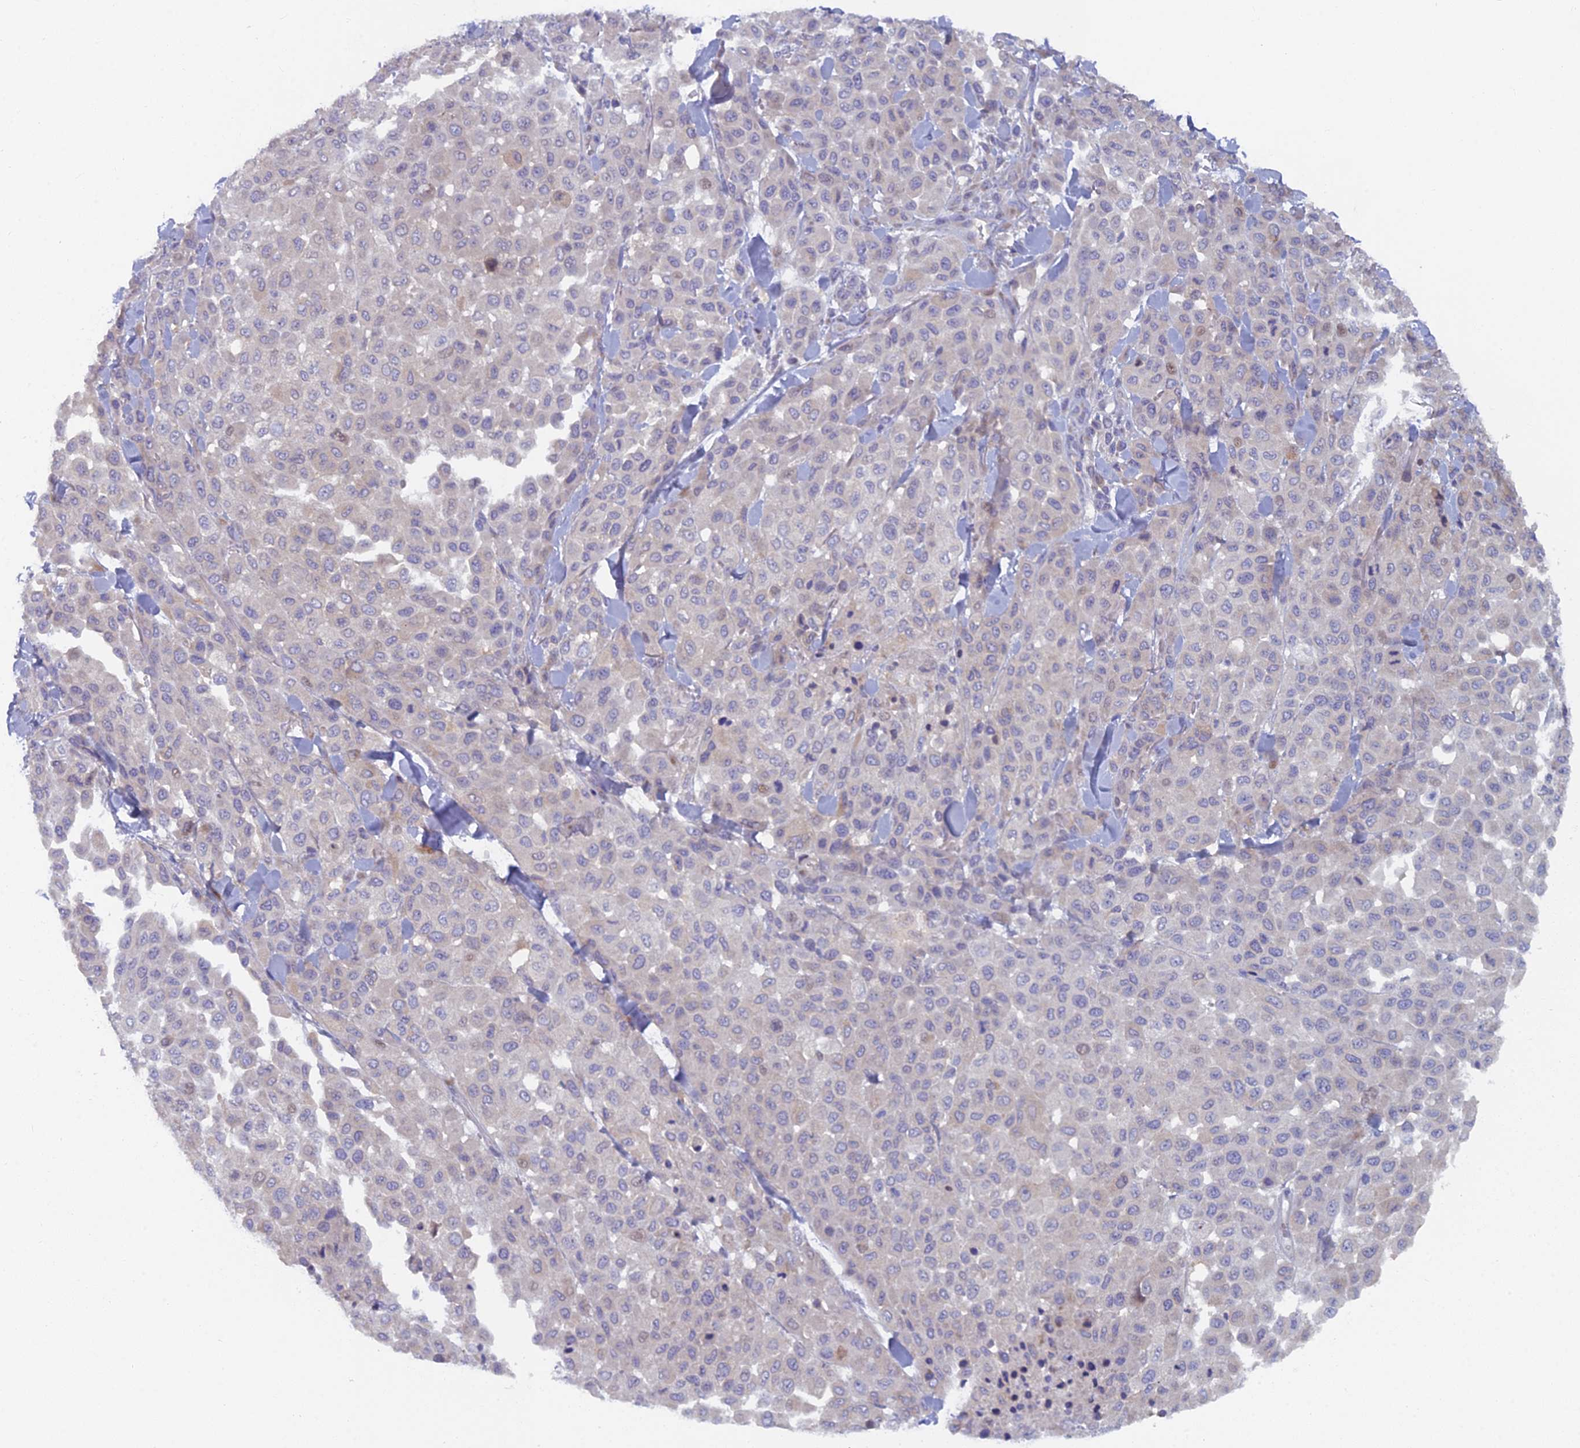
{"staining": {"intensity": "moderate", "quantity": "<25%", "location": "nuclear"}, "tissue": "melanoma", "cell_type": "Tumor cells", "image_type": "cancer", "snomed": [{"axis": "morphology", "description": "Malignant melanoma, Metastatic site"}, {"axis": "topography", "description": "Skin"}], "caption": "High-power microscopy captured an IHC micrograph of melanoma, revealing moderate nuclear staining in about <25% of tumor cells.", "gene": "B9D2", "patient": {"sex": "female", "age": 81}}